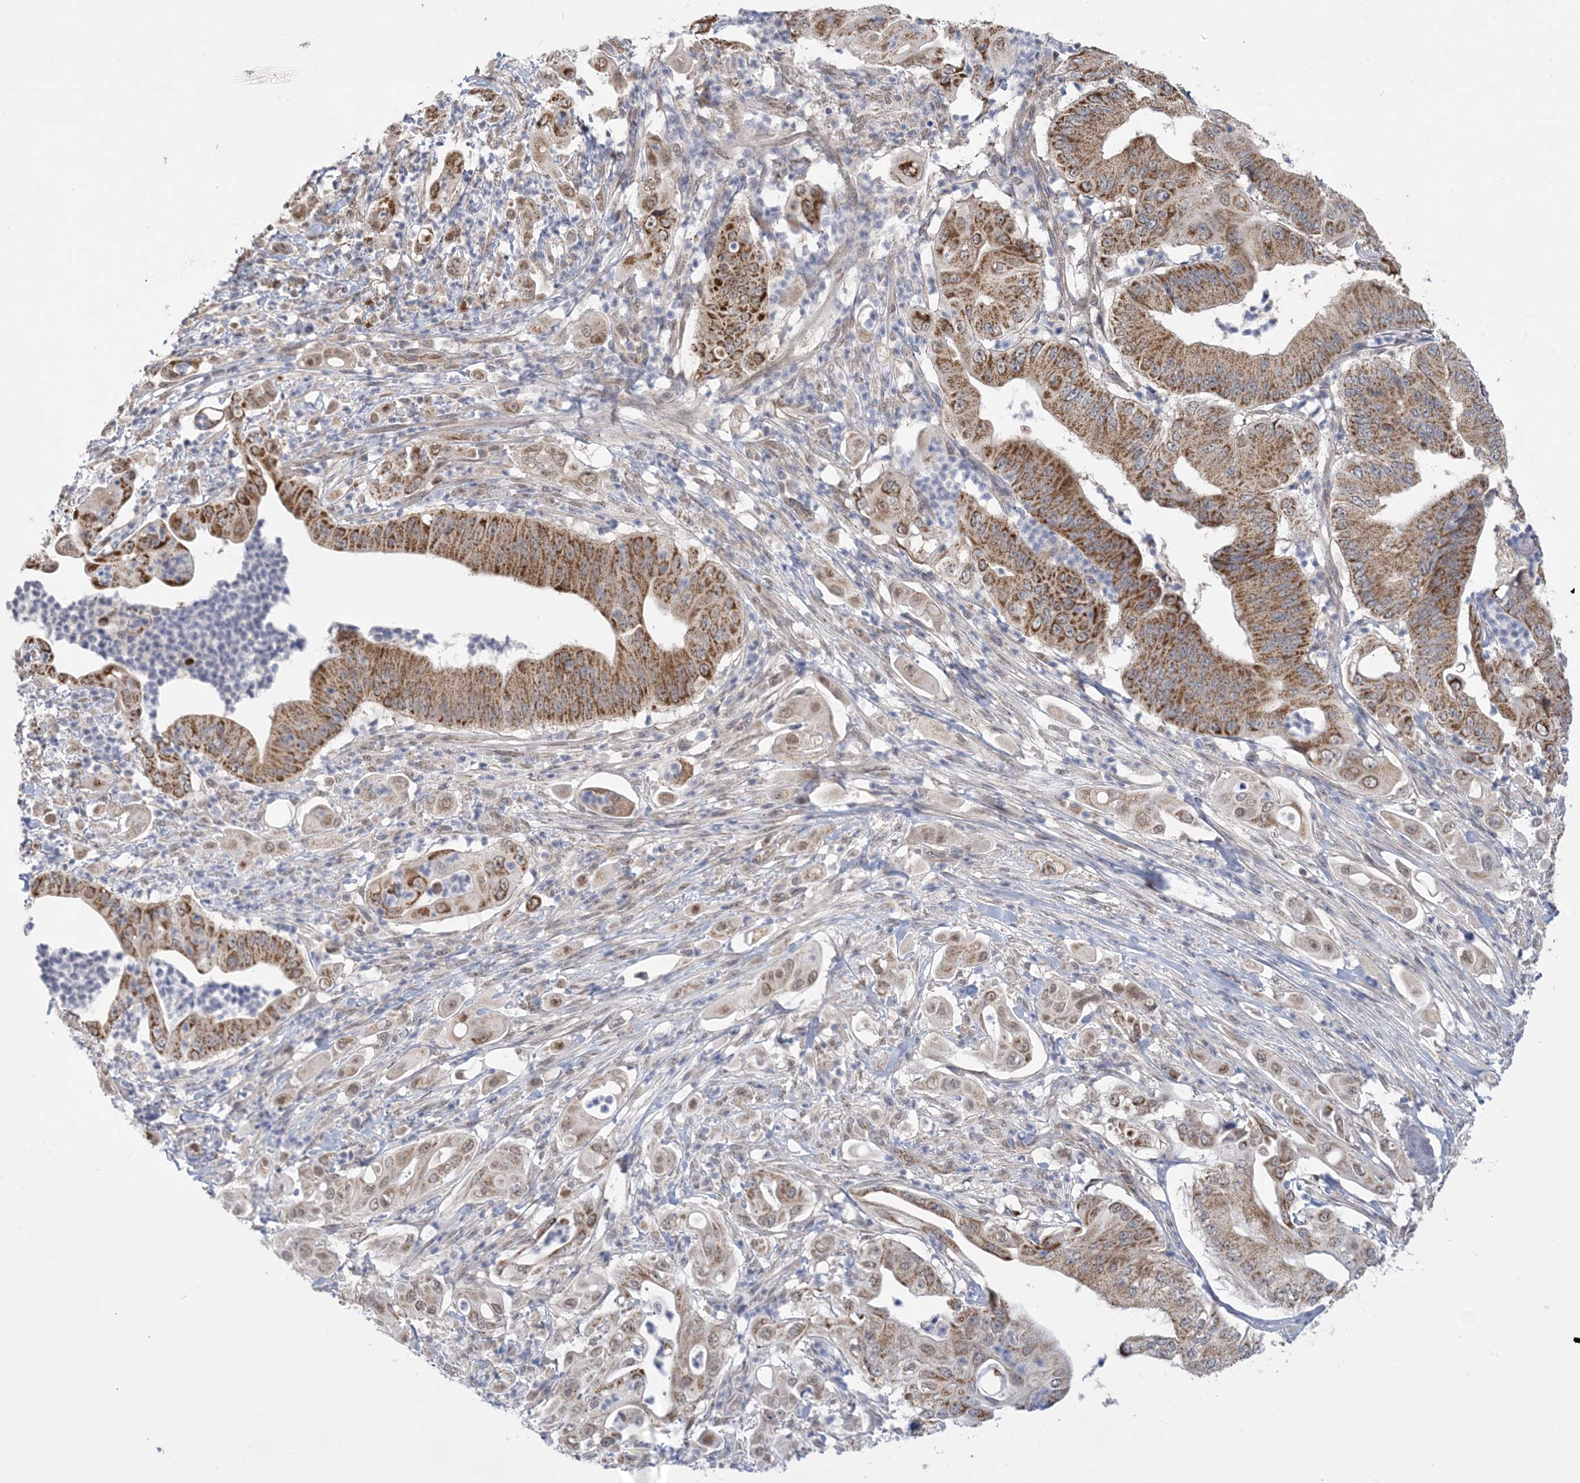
{"staining": {"intensity": "moderate", "quantity": ">75%", "location": "cytoplasmic/membranous"}, "tissue": "pancreatic cancer", "cell_type": "Tumor cells", "image_type": "cancer", "snomed": [{"axis": "morphology", "description": "Adenocarcinoma, NOS"}, {"axis": "topography", "description": "Pancreas"}], "caption": "Pancreatic cancer stained with DAB IHC demonstrates medium levels of moderate cytoplasmic/membranous staining in approximately >75% of tumor cells.", "gene": "TRMT10C", "patient": {"sex": "female", "age": 77}}